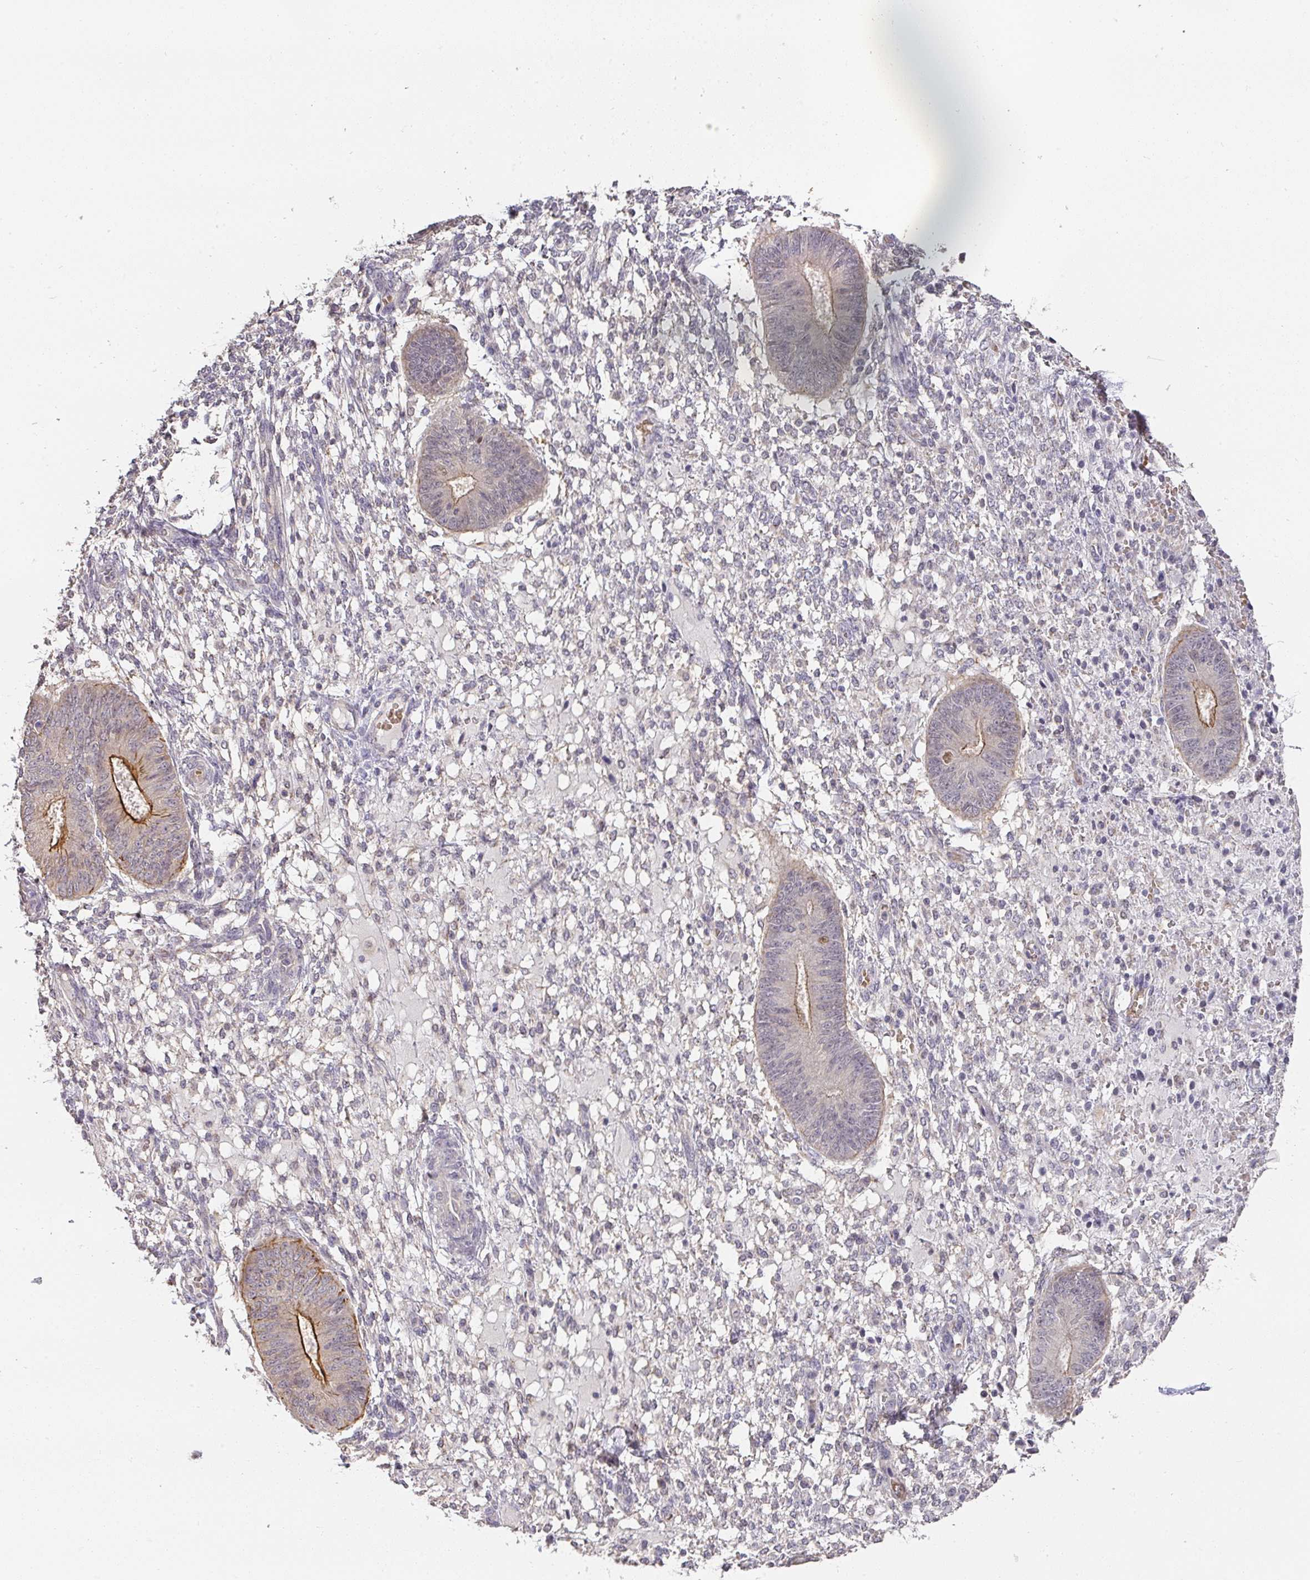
{"staining": {"intensity": "negative", "quantity": "none", "location": "none"}, "tissue": "endometrium", "cell_type": "Cells in endometrial stroma", "image_type": "normal", "snomed": [{"axis": "morphology", "description": "Normal tissue, NOS"}, {"axis": "topography", "description": "Endometrium"}], "caption": "High power microscopy micrograph of an IHC micrograph of unremarkable endometrium, revealing no significant staining in cells in endometrial stroma.", "gene": "FOXN4", "patient": {"sex": "female", "age": 49}}